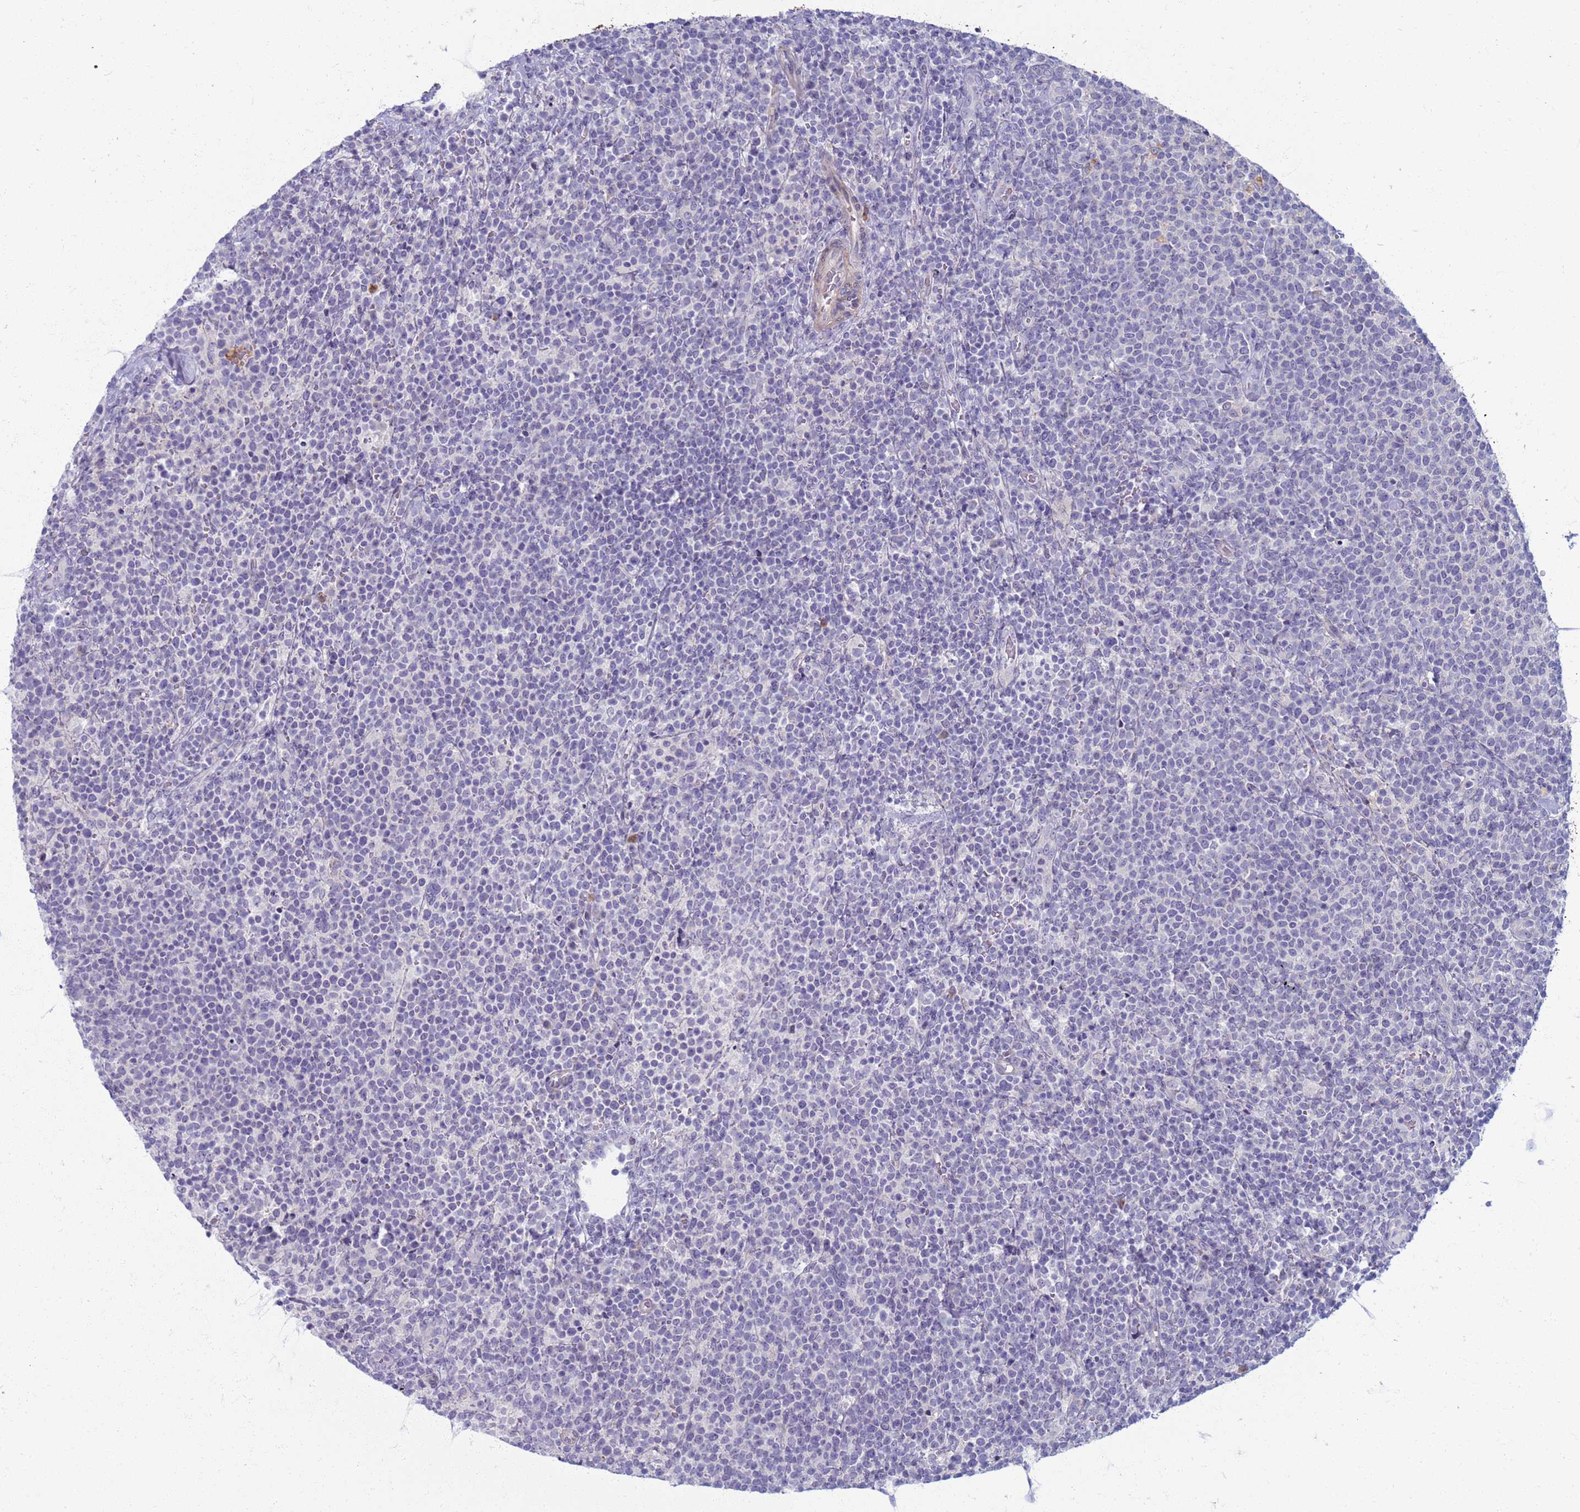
{"staining": {"intensity": "negative", "quantity": "none", "location": "none"}, "tissue": "lymphoma", "cell_type": "Tumor cells", "image_type": "cancer", "snomed": [{"axis": "morphology", "description": "Malignant lymphoma, non-Hodgkin's type, High grade"}, {"axis": "topography", "description": "Lymph node"}], "caption": "DAB (3,3'-diaminobenzidine) immunohistochemical staining of malignant lymphoma, non-Hodgkin's type (high-grade) displays no significant positivity in tumor cells. (Brightfield microscopy of DAB immunohistochemistry at high magnification).", "gene": "CLCA2", "patient": {"sex": "male", "age": 61}}